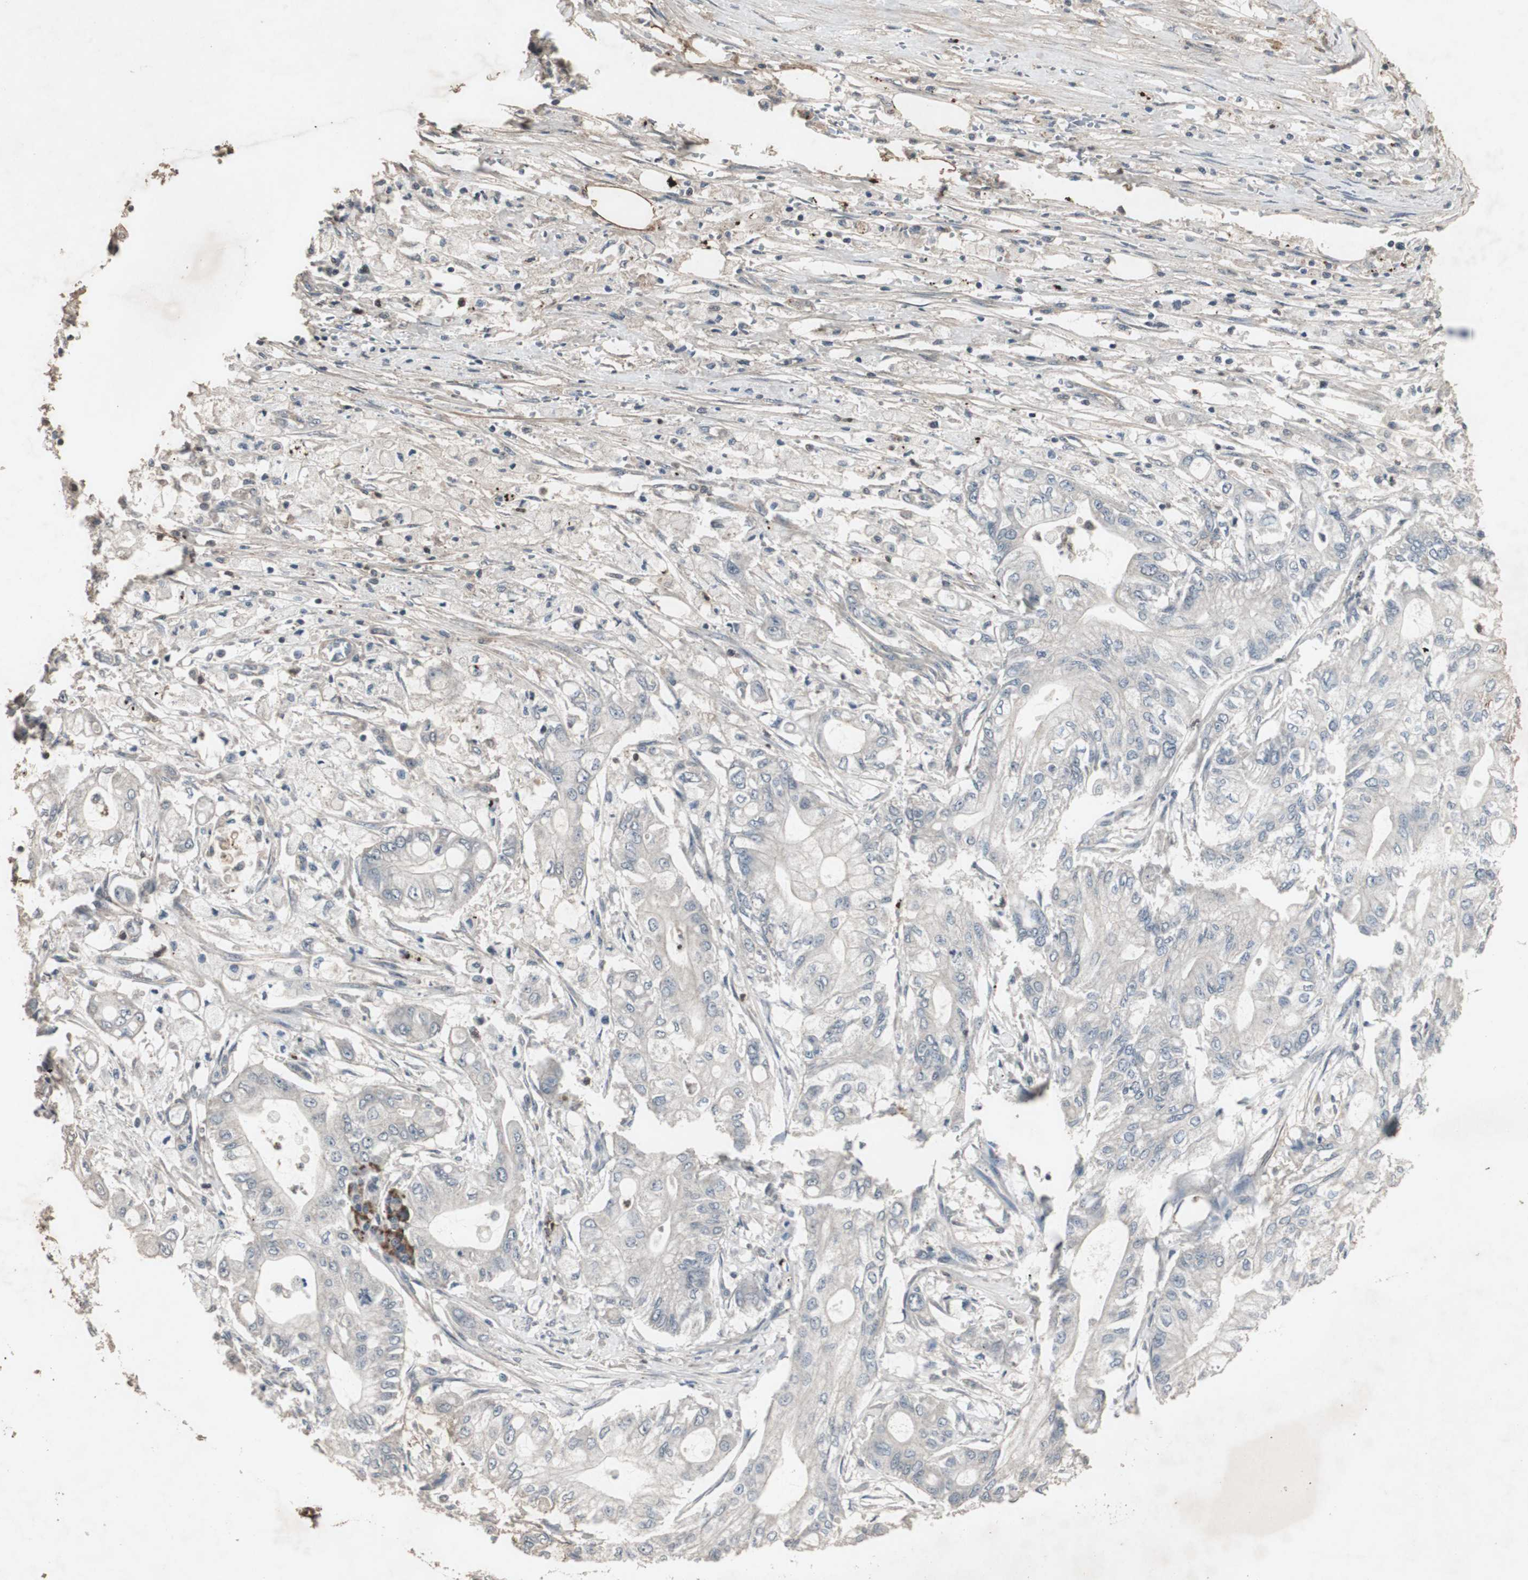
{"staining": {"intensity": "negative", "quantity": "none", "location": "none"}, "tissue": "pancreatic cancer", "cell_type": "Tumor cells", "image_type": "cancer", "snomed": [{"axis": "morphology", "description": "Adenocarcinoma, NOS"}, {"axis": "topography", "description": "Pancreas"}], "caption": "An immunohistochemistry photomicrograph of adenocarcinoma (pancreatic) is shown. There is no staining in tumor cells of adenocarcinoma (pancreatic). (Stains: DAB (3,3'-diaminobenzidine) immunohistochemistry (IHC) with hematoxylin counter stain, Microscopy: brightfield microscopy at high magnification).", "gene": "ADNP2", "patient": {"sex": "male", "age": 70}}